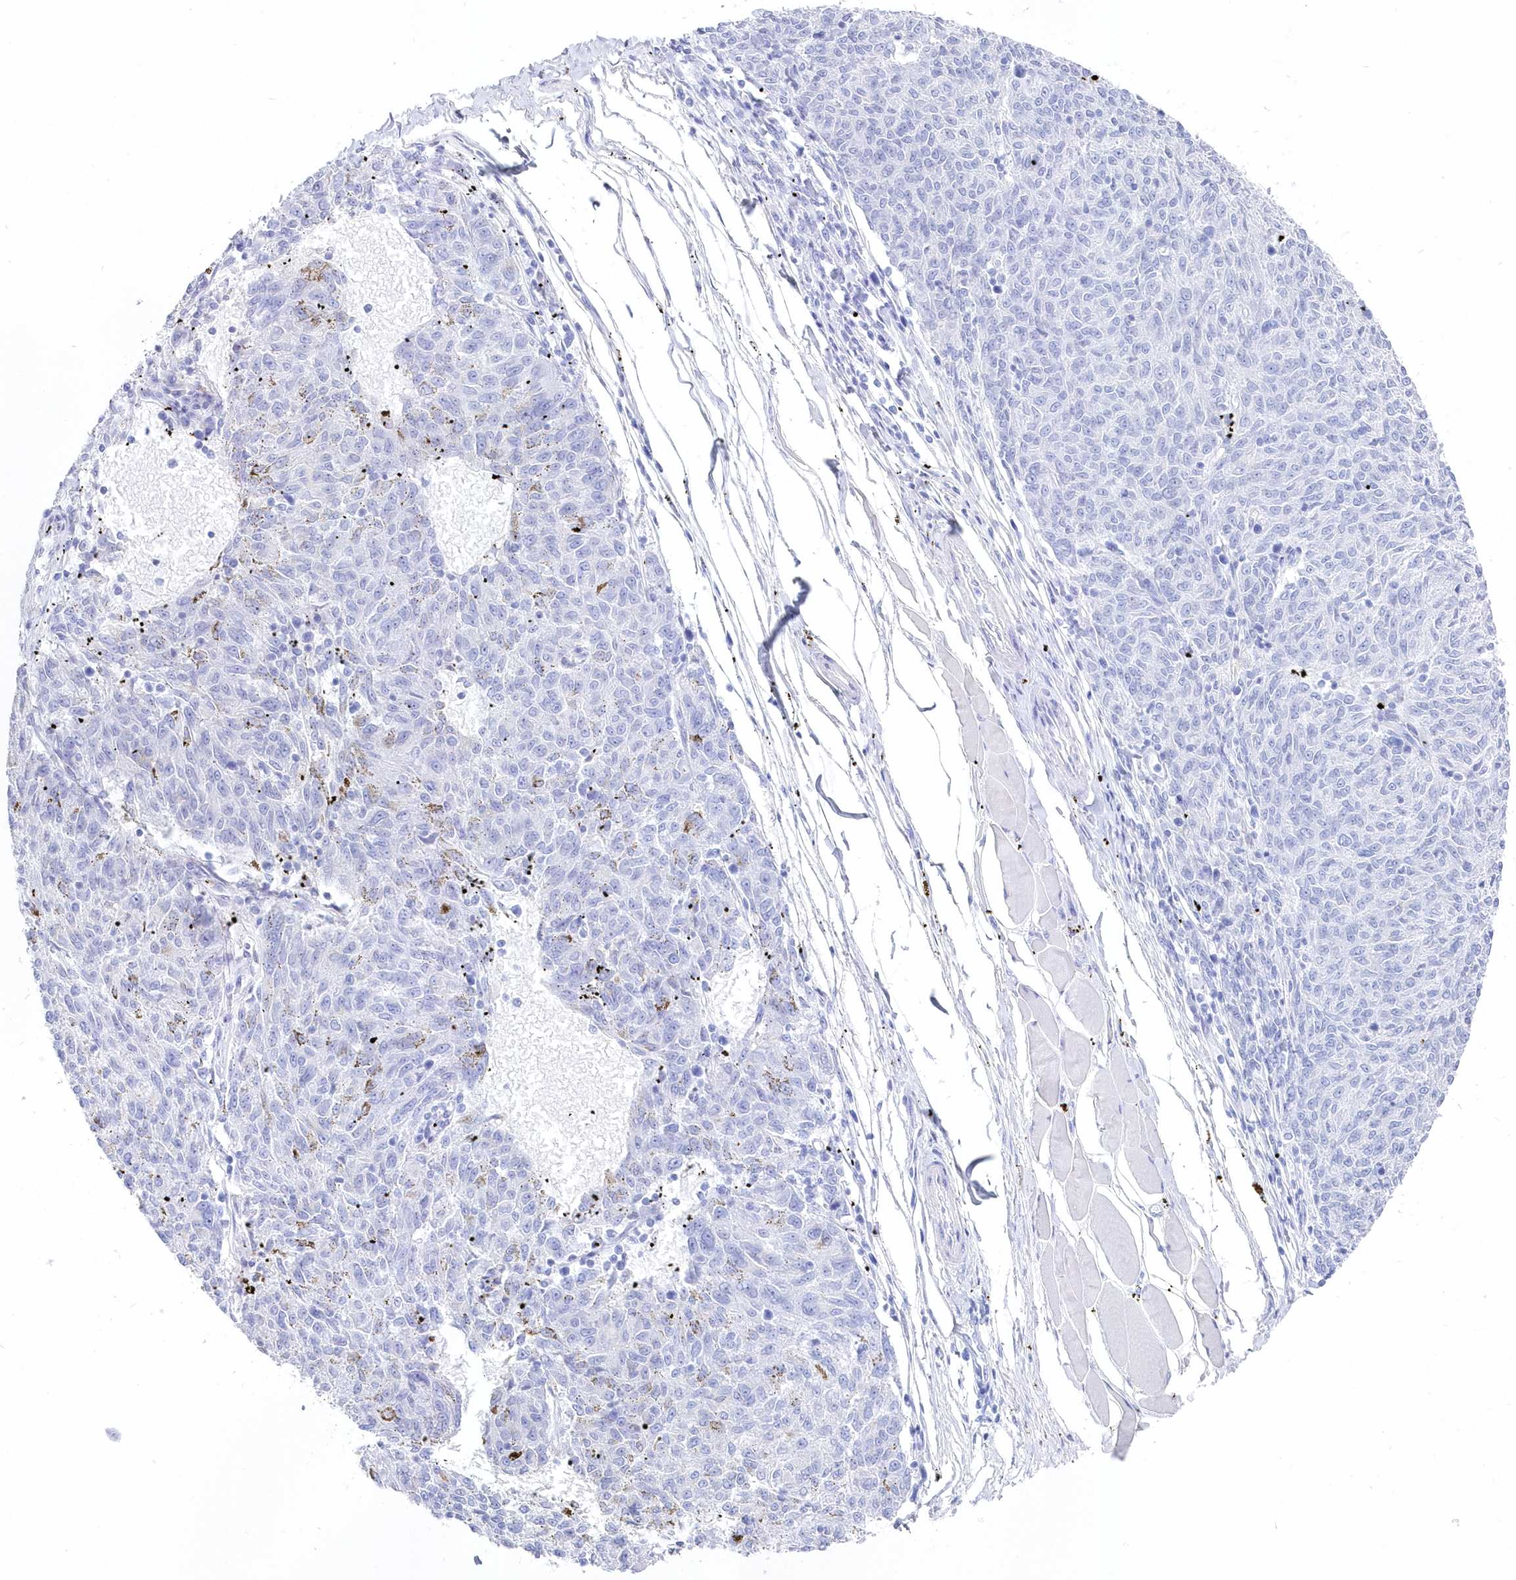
{"staining": {"intensity": "negative", "quantity": "none", "location": "none"}, "tissue": "melanoma", "cell_type": "Tumor cells", "image_type": "cancer", "snomed": [{"axis": "morphology", "description": "Malignant melanoma, NOS"}, {"axis": "topography", "description": "Skin"}], "caption": "IHC photomicrograph of neoplastic tissue: human malignant melanoma stained with DAB (3,3'-diaminobenzidine) shows no significant protein positivity in tumor cells.", "gene": "CSNK1G2", "patient": {"sex": "female", "age": 72}}